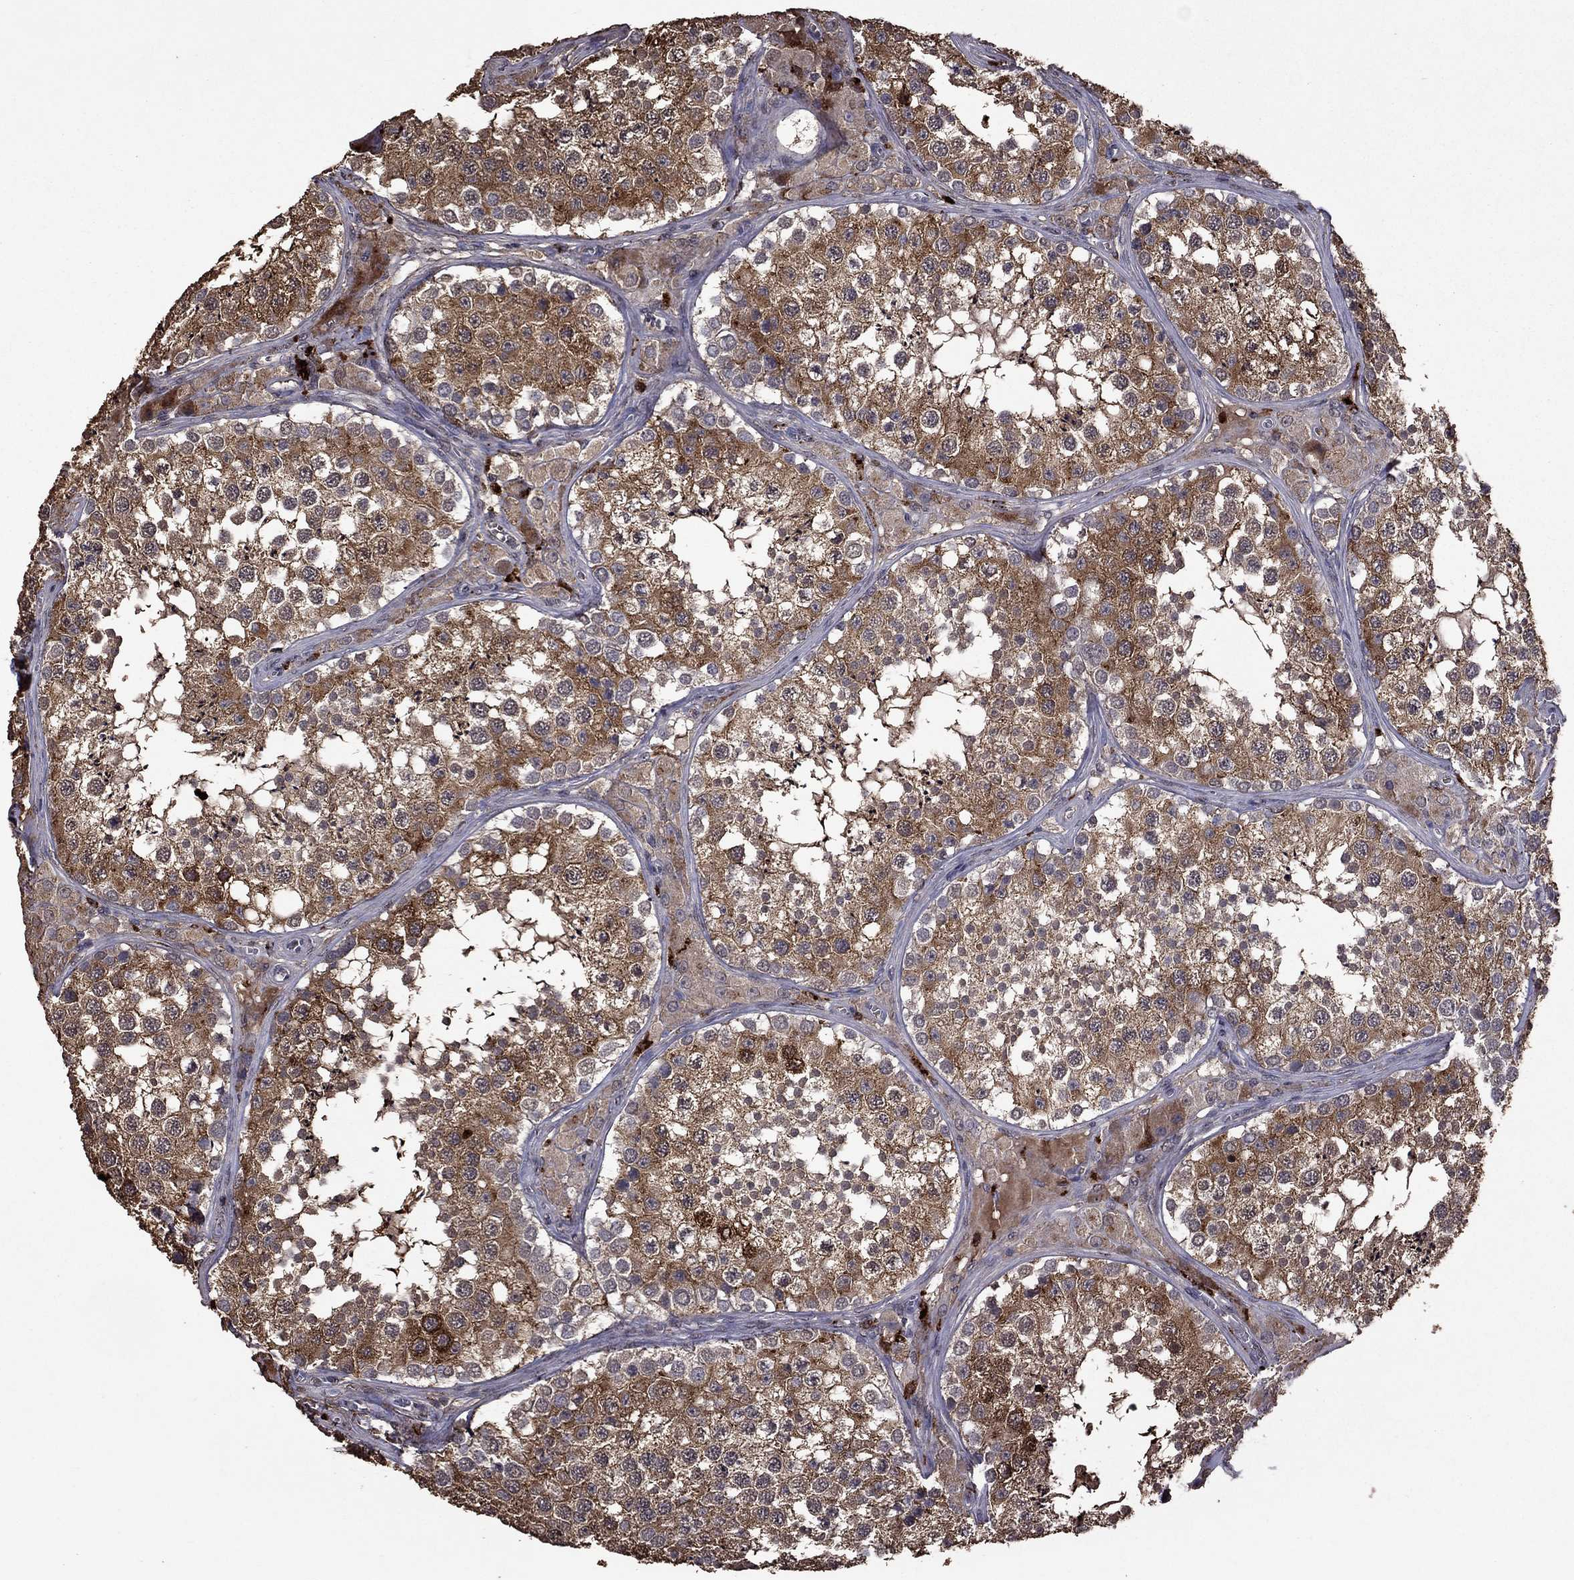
{"staining": {"intensity": "strong", "quantity": ">75%", "location": "cytoplasmic/membranous"}, "tissue": "testis", "cell_type": "Cells in seminiferous ducts", "image_type": "normal", "snomed": [{"axis": "morphology", "description": "Normal tissue, NOS"}, {"axis": "topography", "description": "Testis"}], "caption": "Protein expression by immunohistochemistry (IHC) exhibits strong cytoplasmic/membranous expression in approximately >75% of cells in seminiferous ducts in benign testis. The staining was performed using DAB (3,3'-diaminobenzidine) to visualize the protein expression in brown, while the nuclei were stained in blue with hematoxylin (Magnification: 20x).", "gene": "SERPINA5", "patient": {"sex": "male", "age": 34}}